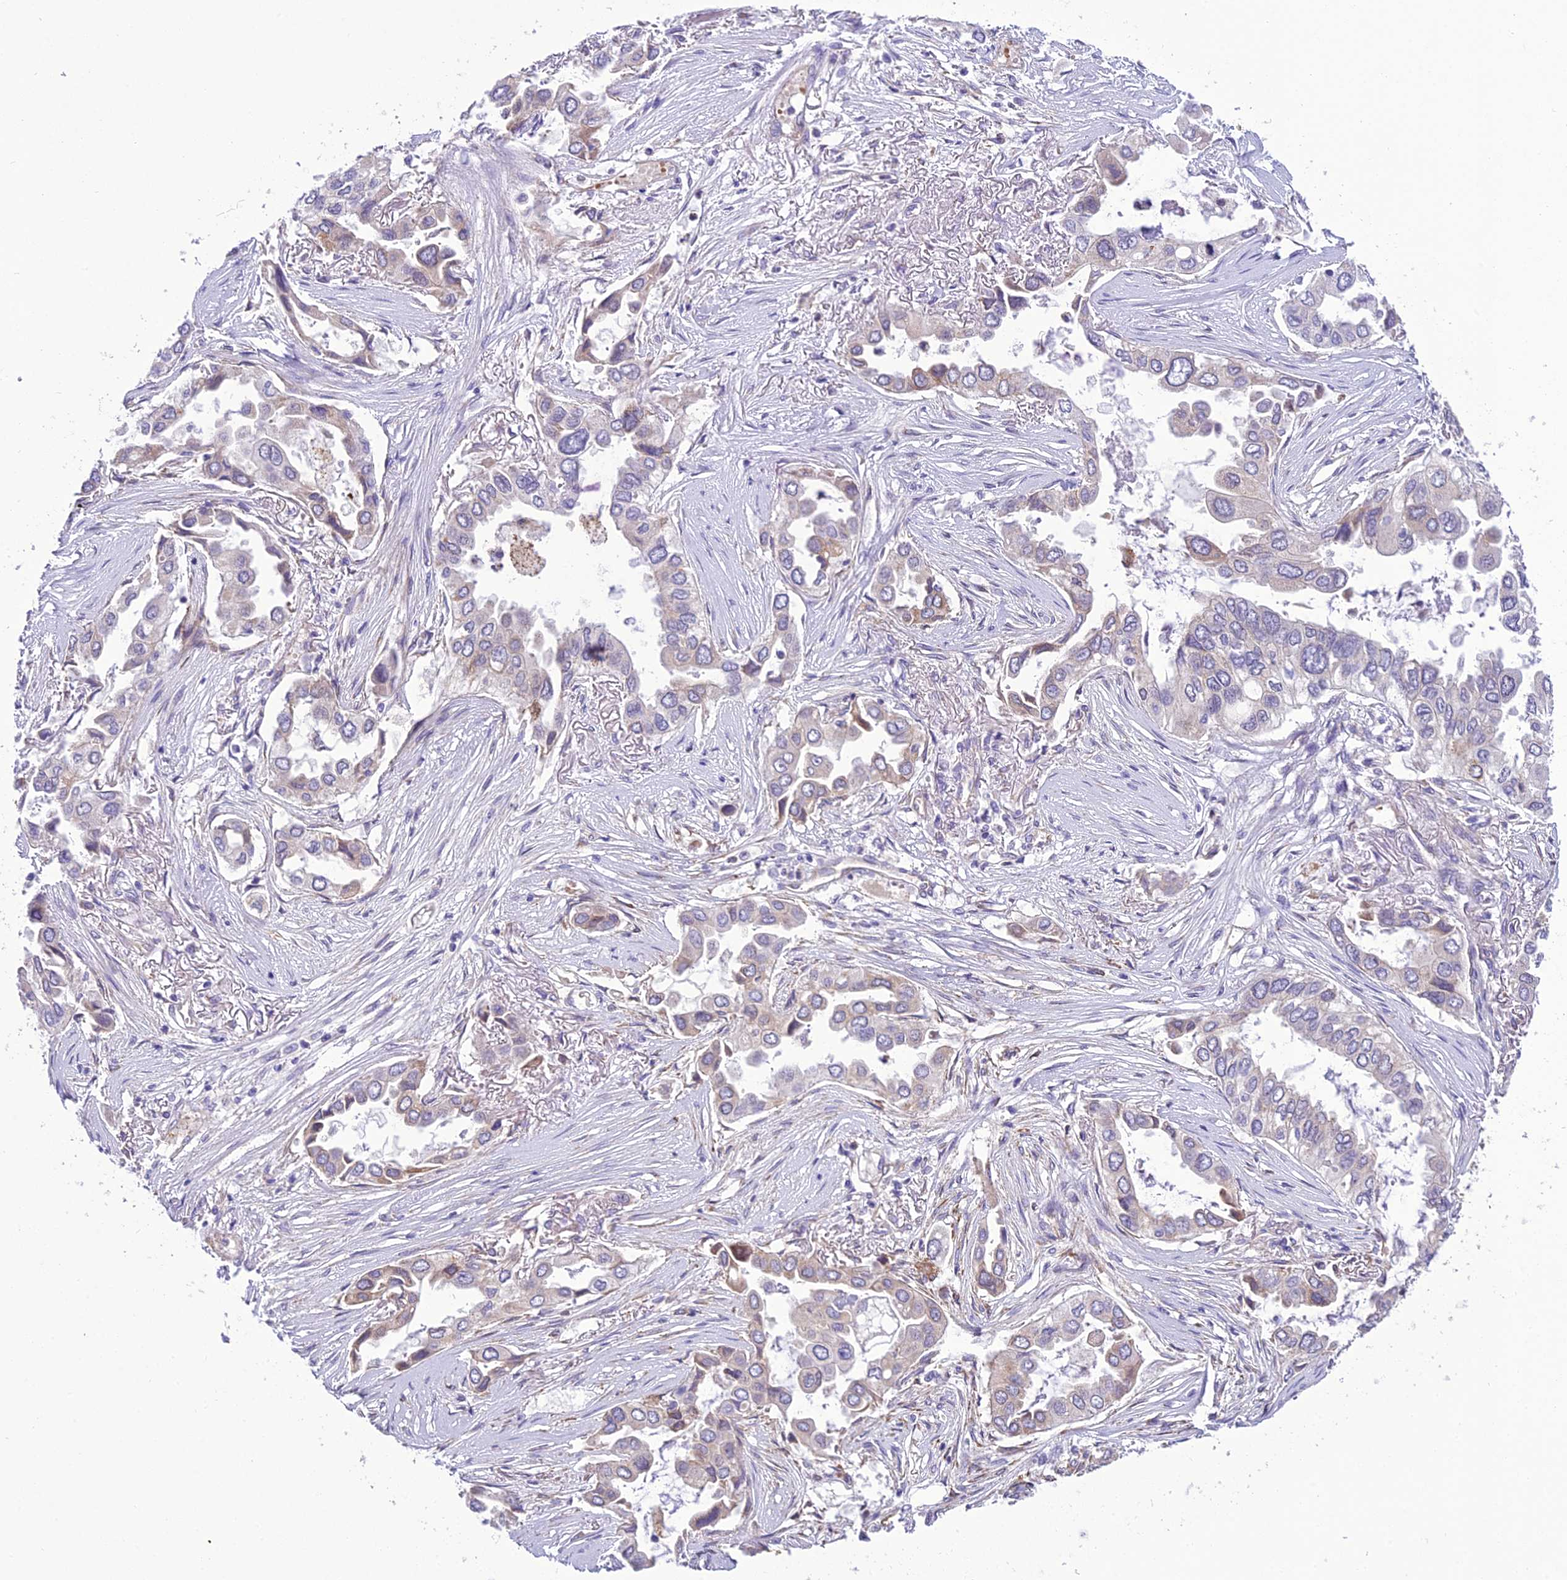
{"staining": {"intensity": "negative", "quantity": "none", "location": "none"}, "tissue": "lung cancer", "cell_type": "Tumor cells", "image_type": "cancer", "snomed": [{"axis": "morphology", "description": "Adenocarcinoma, NOS"}, {"axis": "topography", "description": "Lung"}], "caption": "Tumor cells are negative for brown protein staining in lung cancer.", "gene": "TBC1D24", "patient": {"sex": "female", "age": 76}}